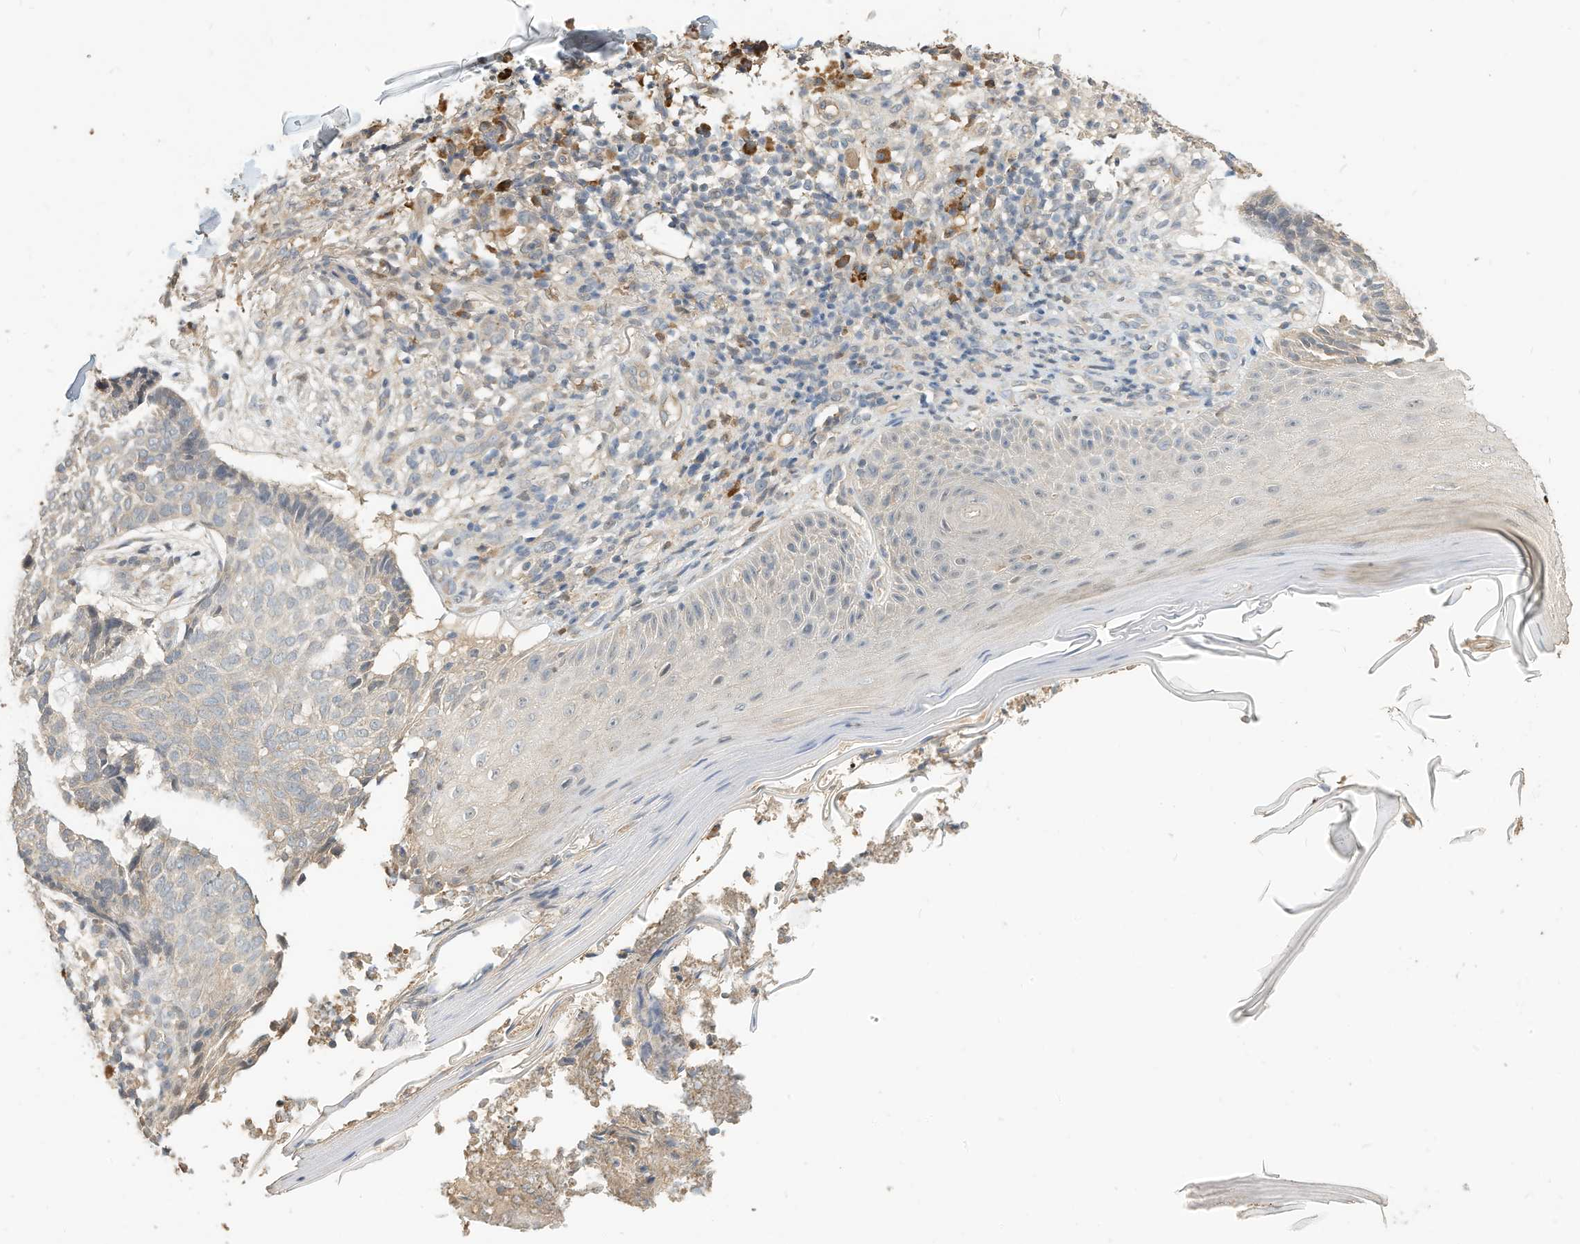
{"staining": {"intensity": "negative", "quantity": "none", "location": "none"}, "tissue": "skin cancer", "cell_type": "Tumor cells", "image_type": "cancer", "snomed": [{"axis": "morphology", "description": "Normal tissue, NOS"}, {"axis": "morphology", "description": "Basal cell carcinoma"}, {"axis": "topography", "description": "Skin"}], "caption": "Tumor cells show no significant staining in skin cancer (basal cell carcinoma).", "gene": "OFD1", "patient": {"sex": "male", "age": 50}}